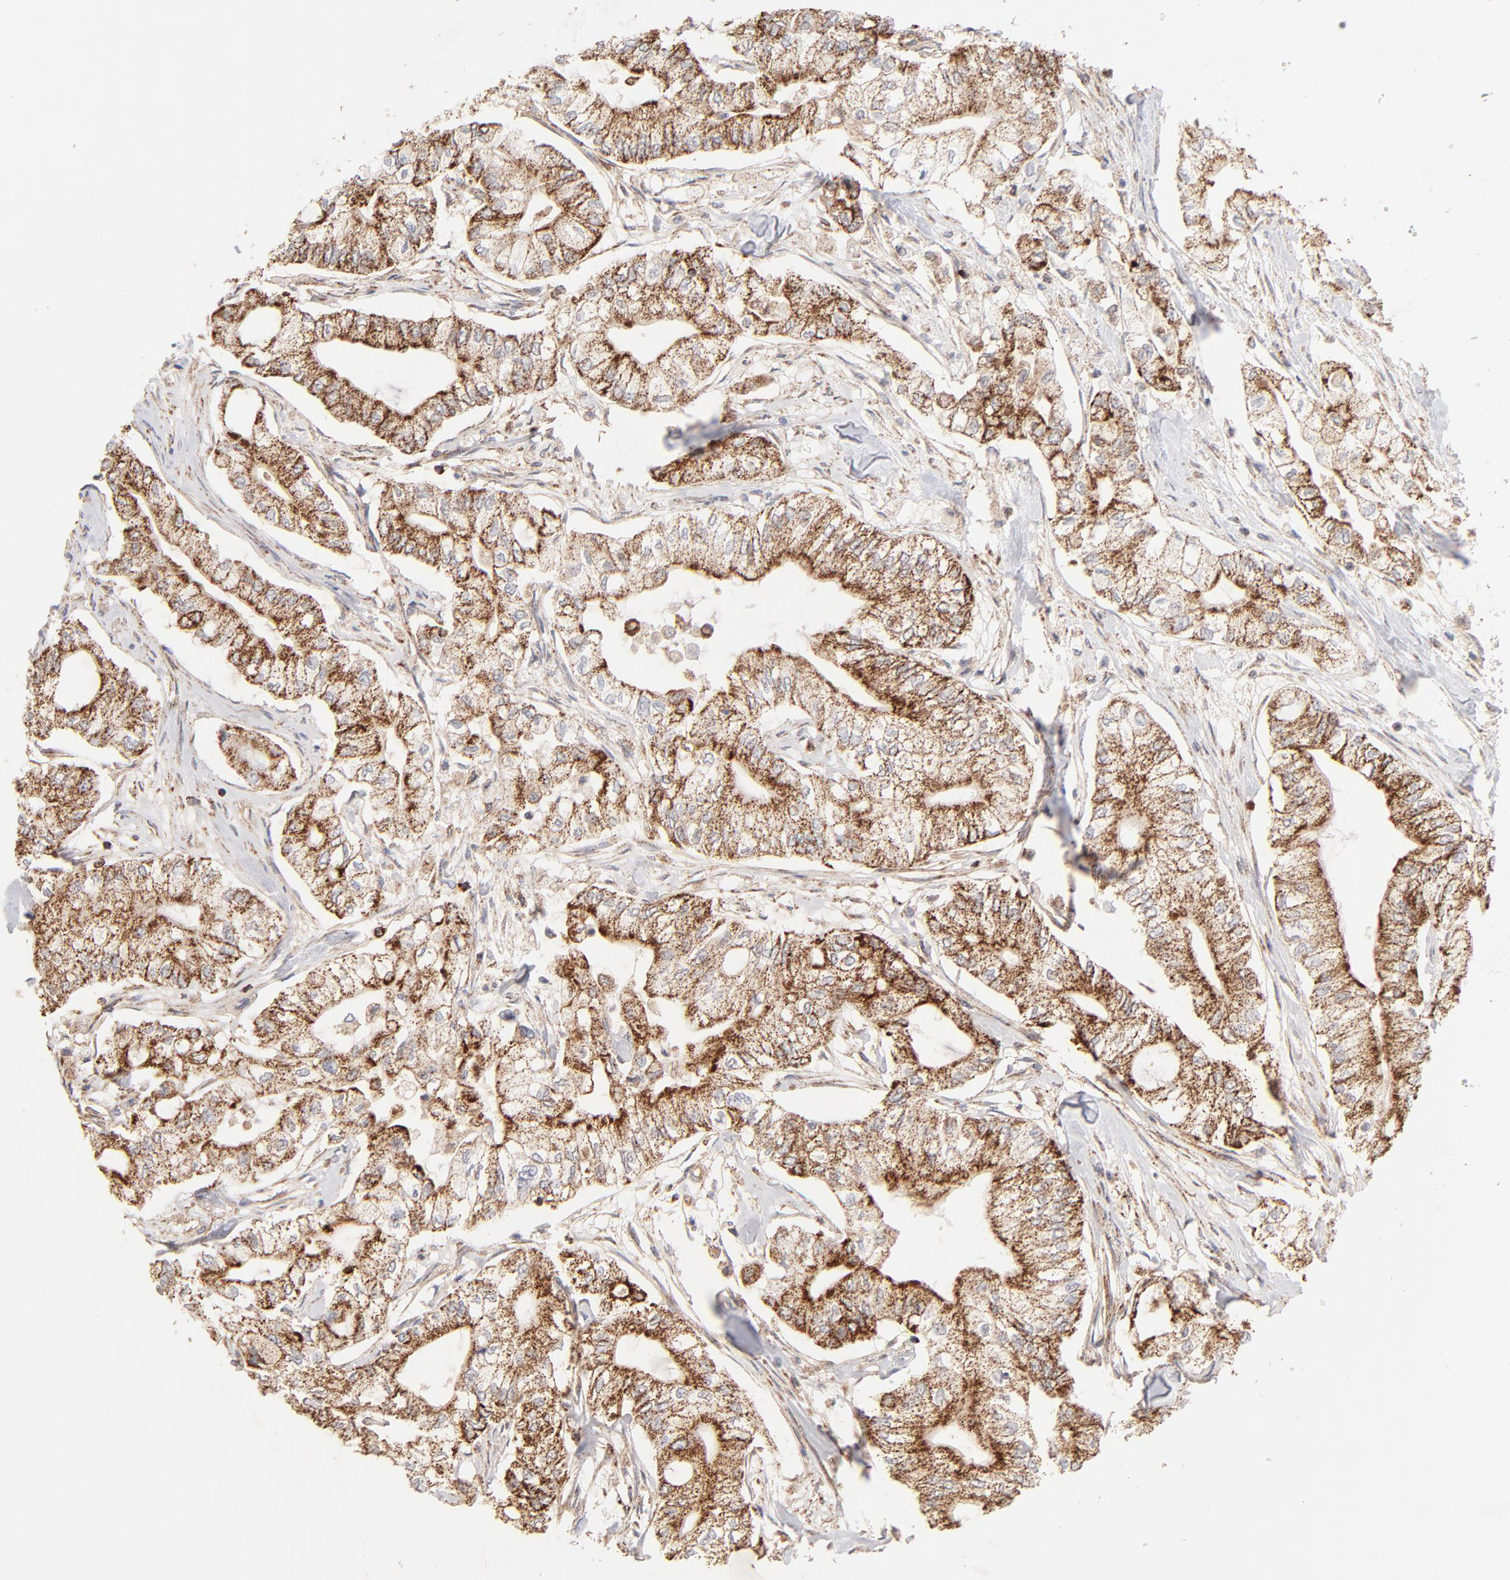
{"staining": {"intensity": "moderate", "quantity": ">75%", "location": "cytoplasmic/membranous"}, "tissue": "pancreatic cancer", "cell_type": "Tumor cells", "image_type": "cancer", "snomed": [{"axis": "morphology", "description": "Adenocarcinoma, NOS"}, {"axis": "topography", "description": "Pancreas"}], "caption": "A high-resolution photomicrograph shows immunohistochemistry staining of pancreatic cancer, which shows moderate cytoplasmic/membranous staining in approximately >75% of tumor cells.", "gene": "CSPG4", "patient": {"sex": "male", "age": 79}}